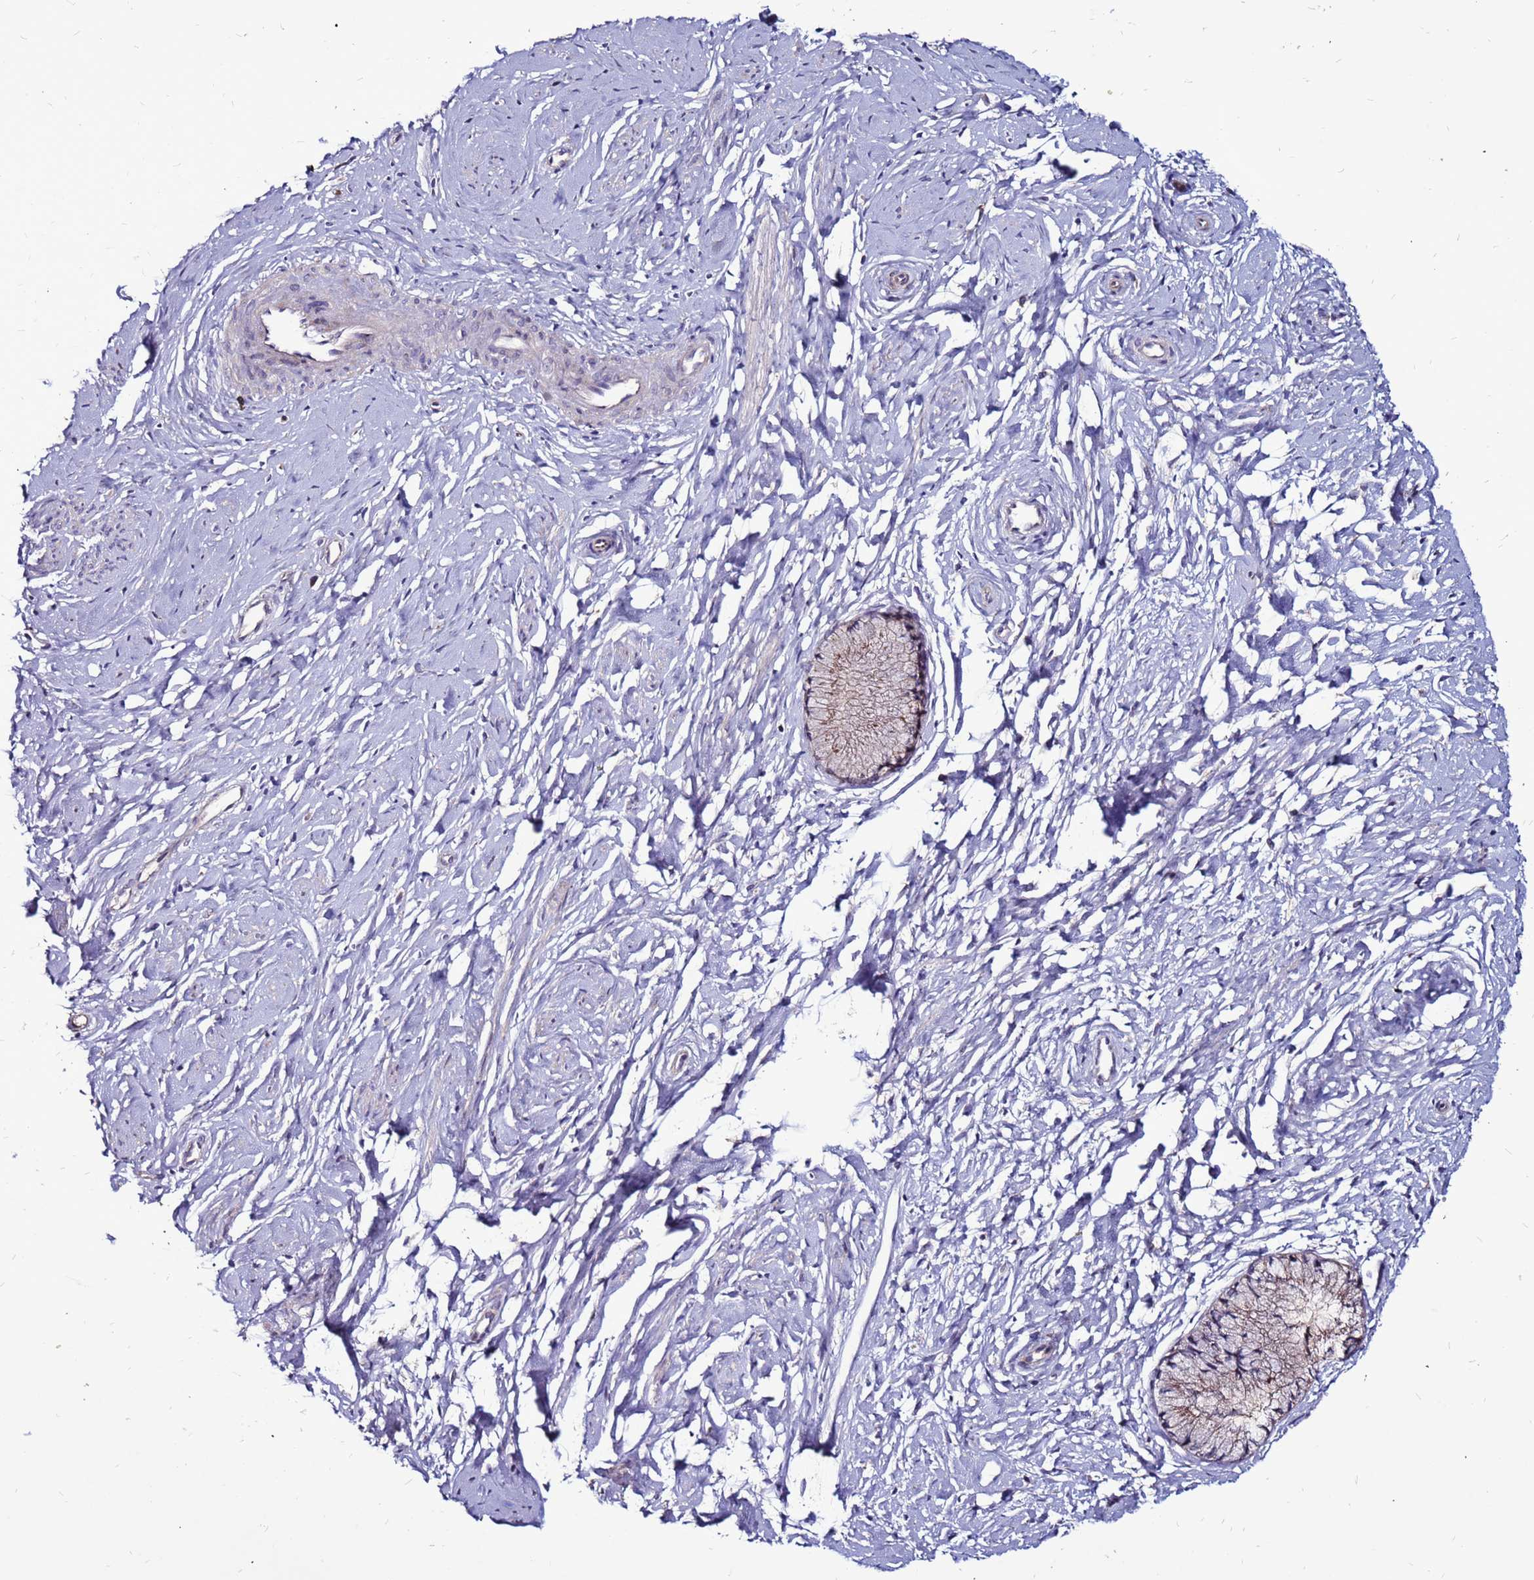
{"staining": {"intensity": "weak", "quantity": "<25%", "location": "cytoplasmic/membranous"}, "tissue": "cervix", "cell_type": "Glandular cells", "image_type": "normal", "snomed": [{"axis": "morphology", "description": "Normal tissue, NOS"}, {"axis": "topography", "description": "Cervix"}], "caption": "Cervix stained for a protein using immunohistochemistry displays no expression glandular cells.", "gene": "GPN3", "patient": {"sex": "female", "age": 33}}